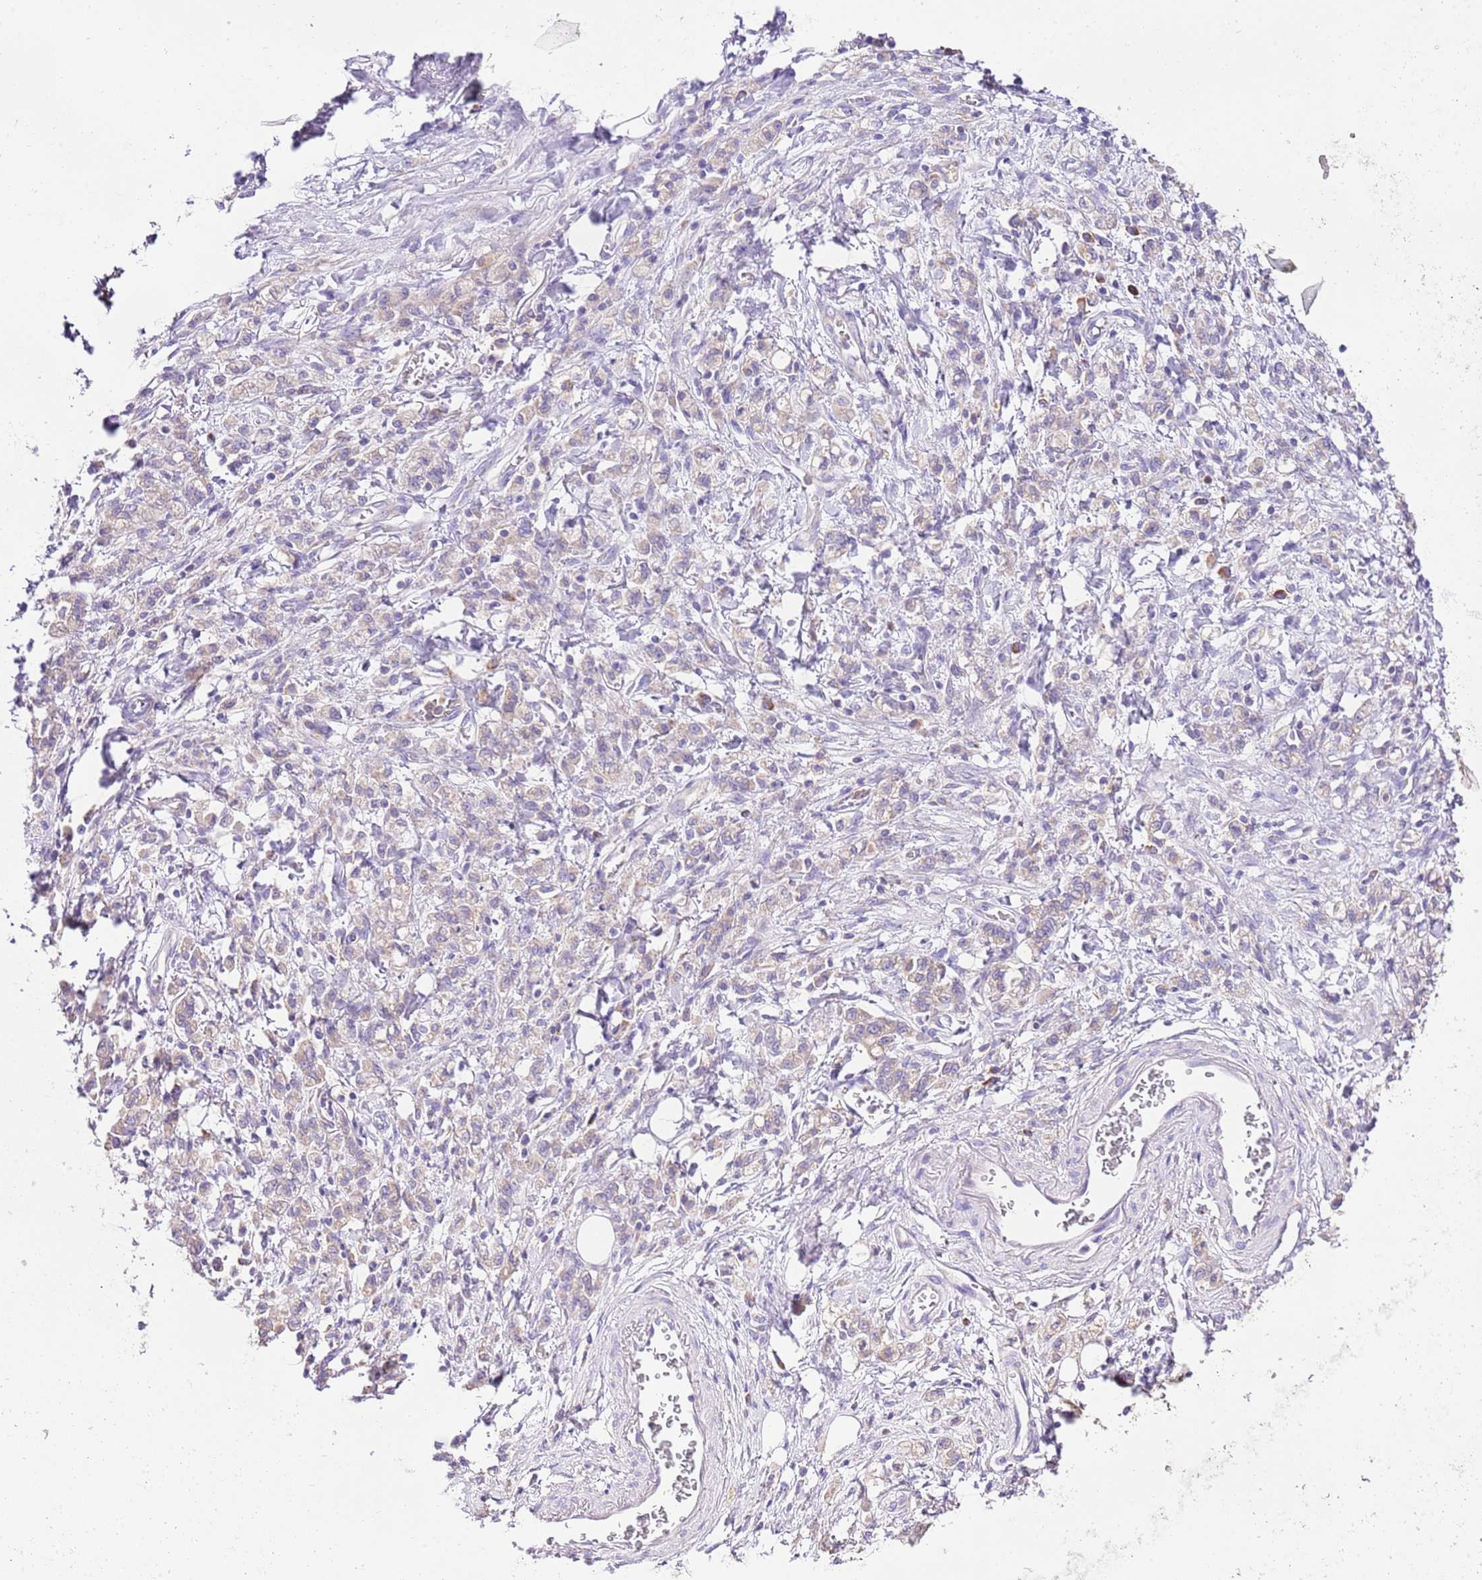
{"staining": {"intensity": "weak", "quantity": ">75%", "location": "cytoplasmic/membranous"}, "tissue": "stomach cancer", "cell_type": "Tumor cells", "image_type": "cancer", "snomed": [{"axis": "morphology", "description": "Adenocarcinoma, NOS"}, {"axis": "topography", "description": "Stomach"}], "caption": "DAB (3,3'-diaminobenzidine) immunohistochemical staining of human stomach cancer shows weak cytoplasmic/membranous protein positivity in approximately >75% of tumor cells. Nuclei are stained in blue.", "gene": "RPS10", "patient": {"sex": "male", "age": 77}}